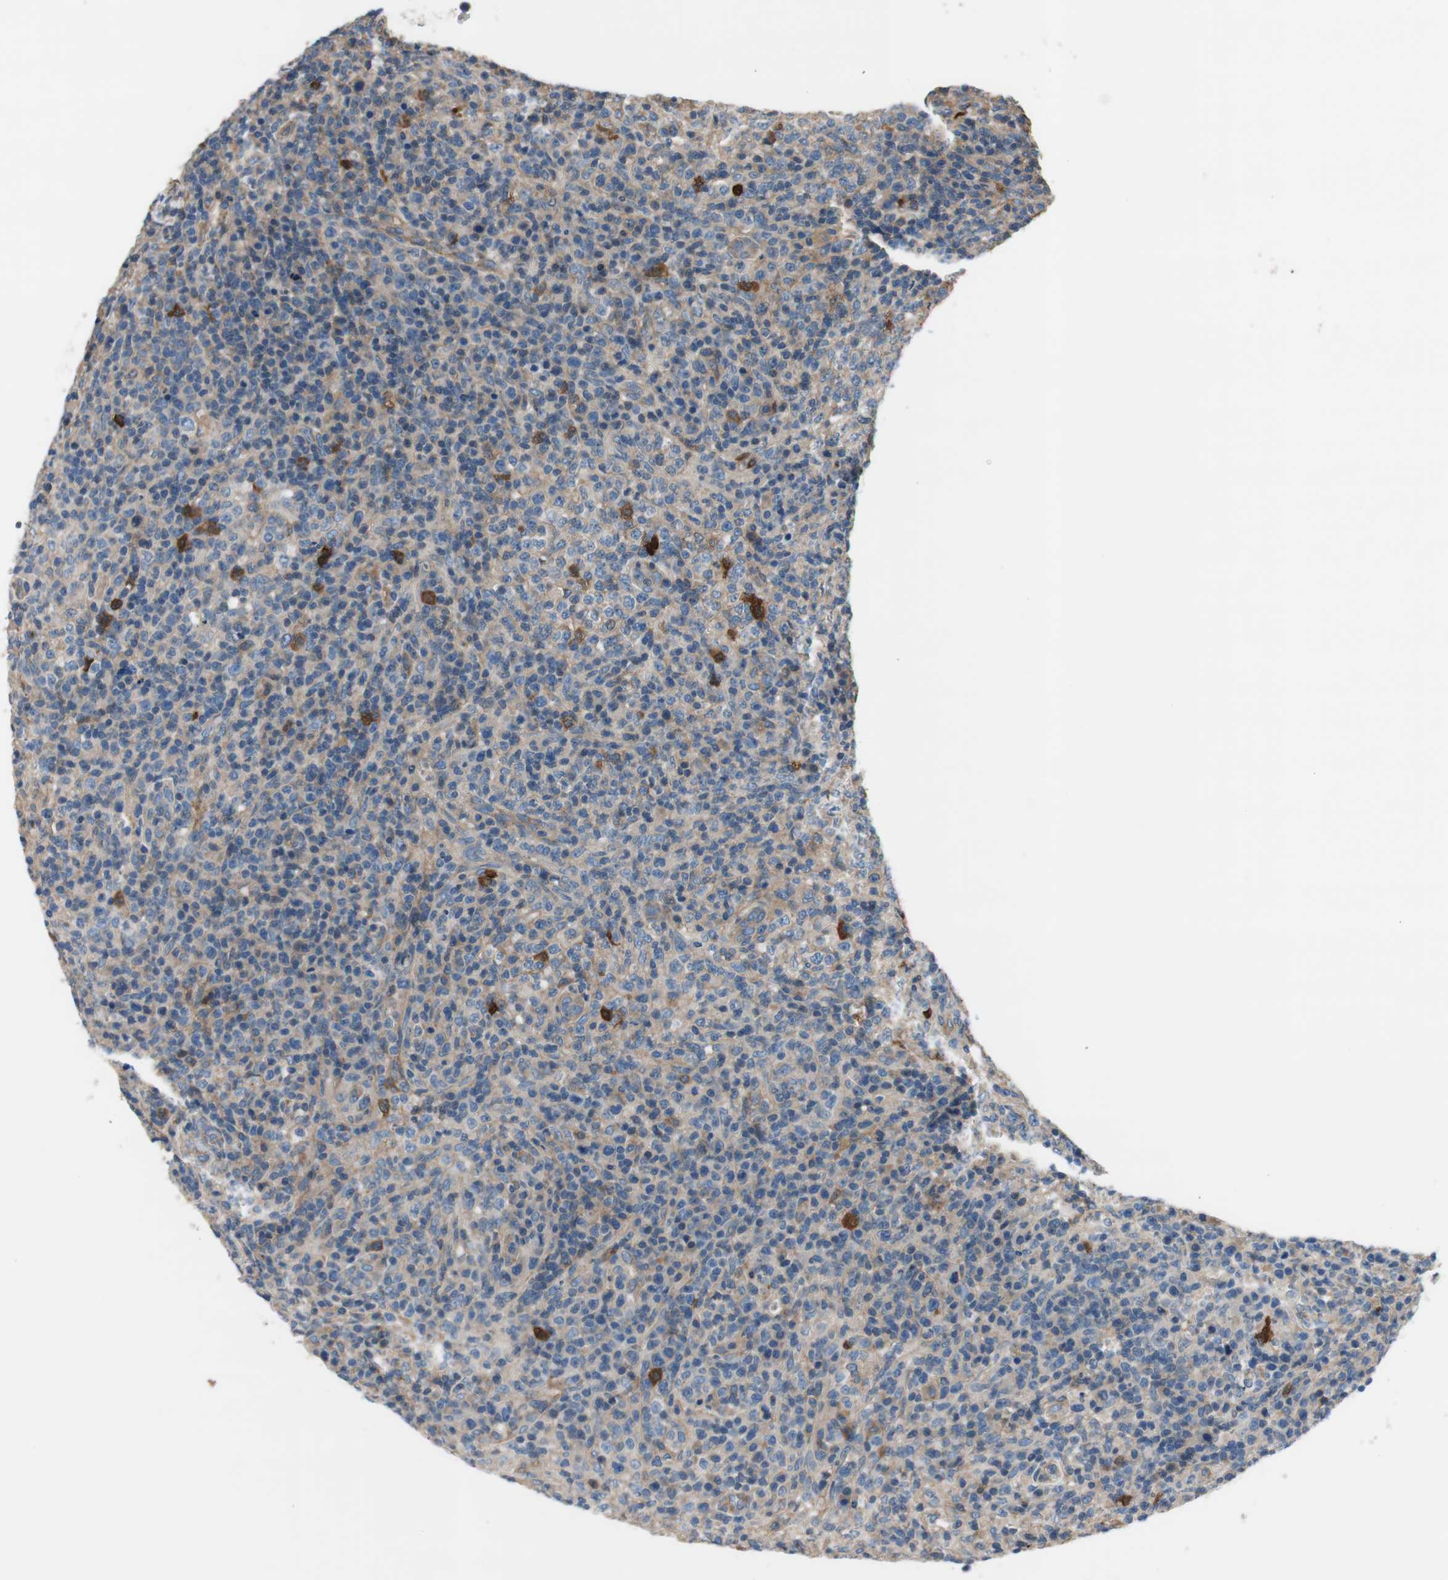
{"staining": {"intensity": "moderate", "quantity": "<25%", "location": "cytoplasmic/membranous"}, "tissue": "lymphoma", "cell_type": "Tumor cells", "image_type": "cancer", "snomed": [{"axis": "morphology", "description": "Malignant lymphoma, non-Hodgkin's type, High grade"}, {"axis": "topography", "description": "Lymph node"}], "caption": "Lymphoma stained with DAB (3,3'-diaminobenzidine) immunohistochemistry (IHC) exhibits low levels of moderate cytoplasmic/membranous positivity in about <25% of tumor cells.", "gene": "CALML3", "patient": {"sex": "female", "age": 76}}